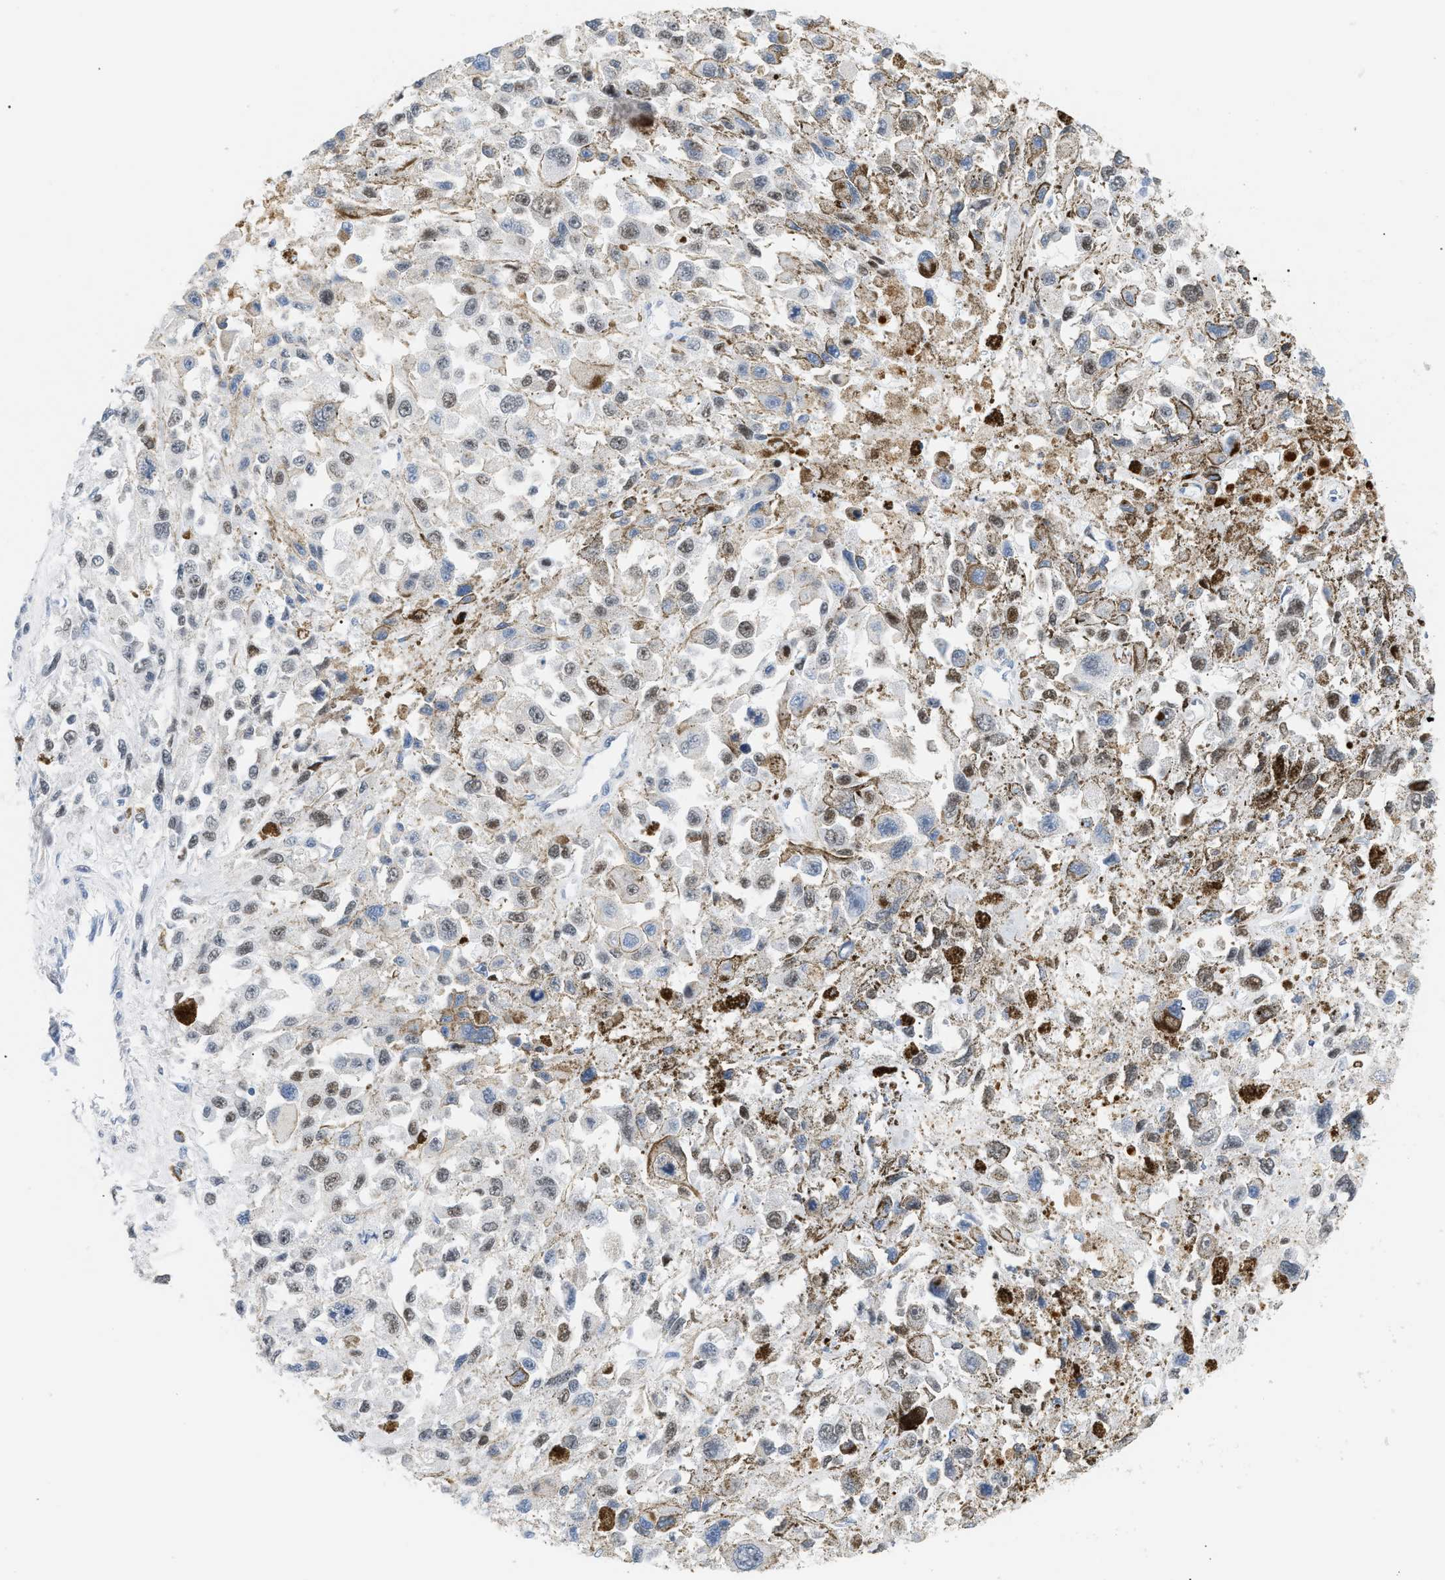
{"staining": {"intensity": "weak", "quantity": ">75%", "location": "nuclear"}, "tissue": "melanoma", "cell_type": "Tumor cells", "image_type": "cancer", "snomed": [{"axis": "morphology", "description": "Malignant melanoma, Metastatic site"}, {"axis": "topography", "description": "Lymph node"}], "caption": "Immunohistochemical staining of human malignant melanoma (metastatic site) displays weak nuclear protein staining in about >75% of tumor cells.", "gene": "MCM7", "patient": {"sex": "male", "age": 59}}